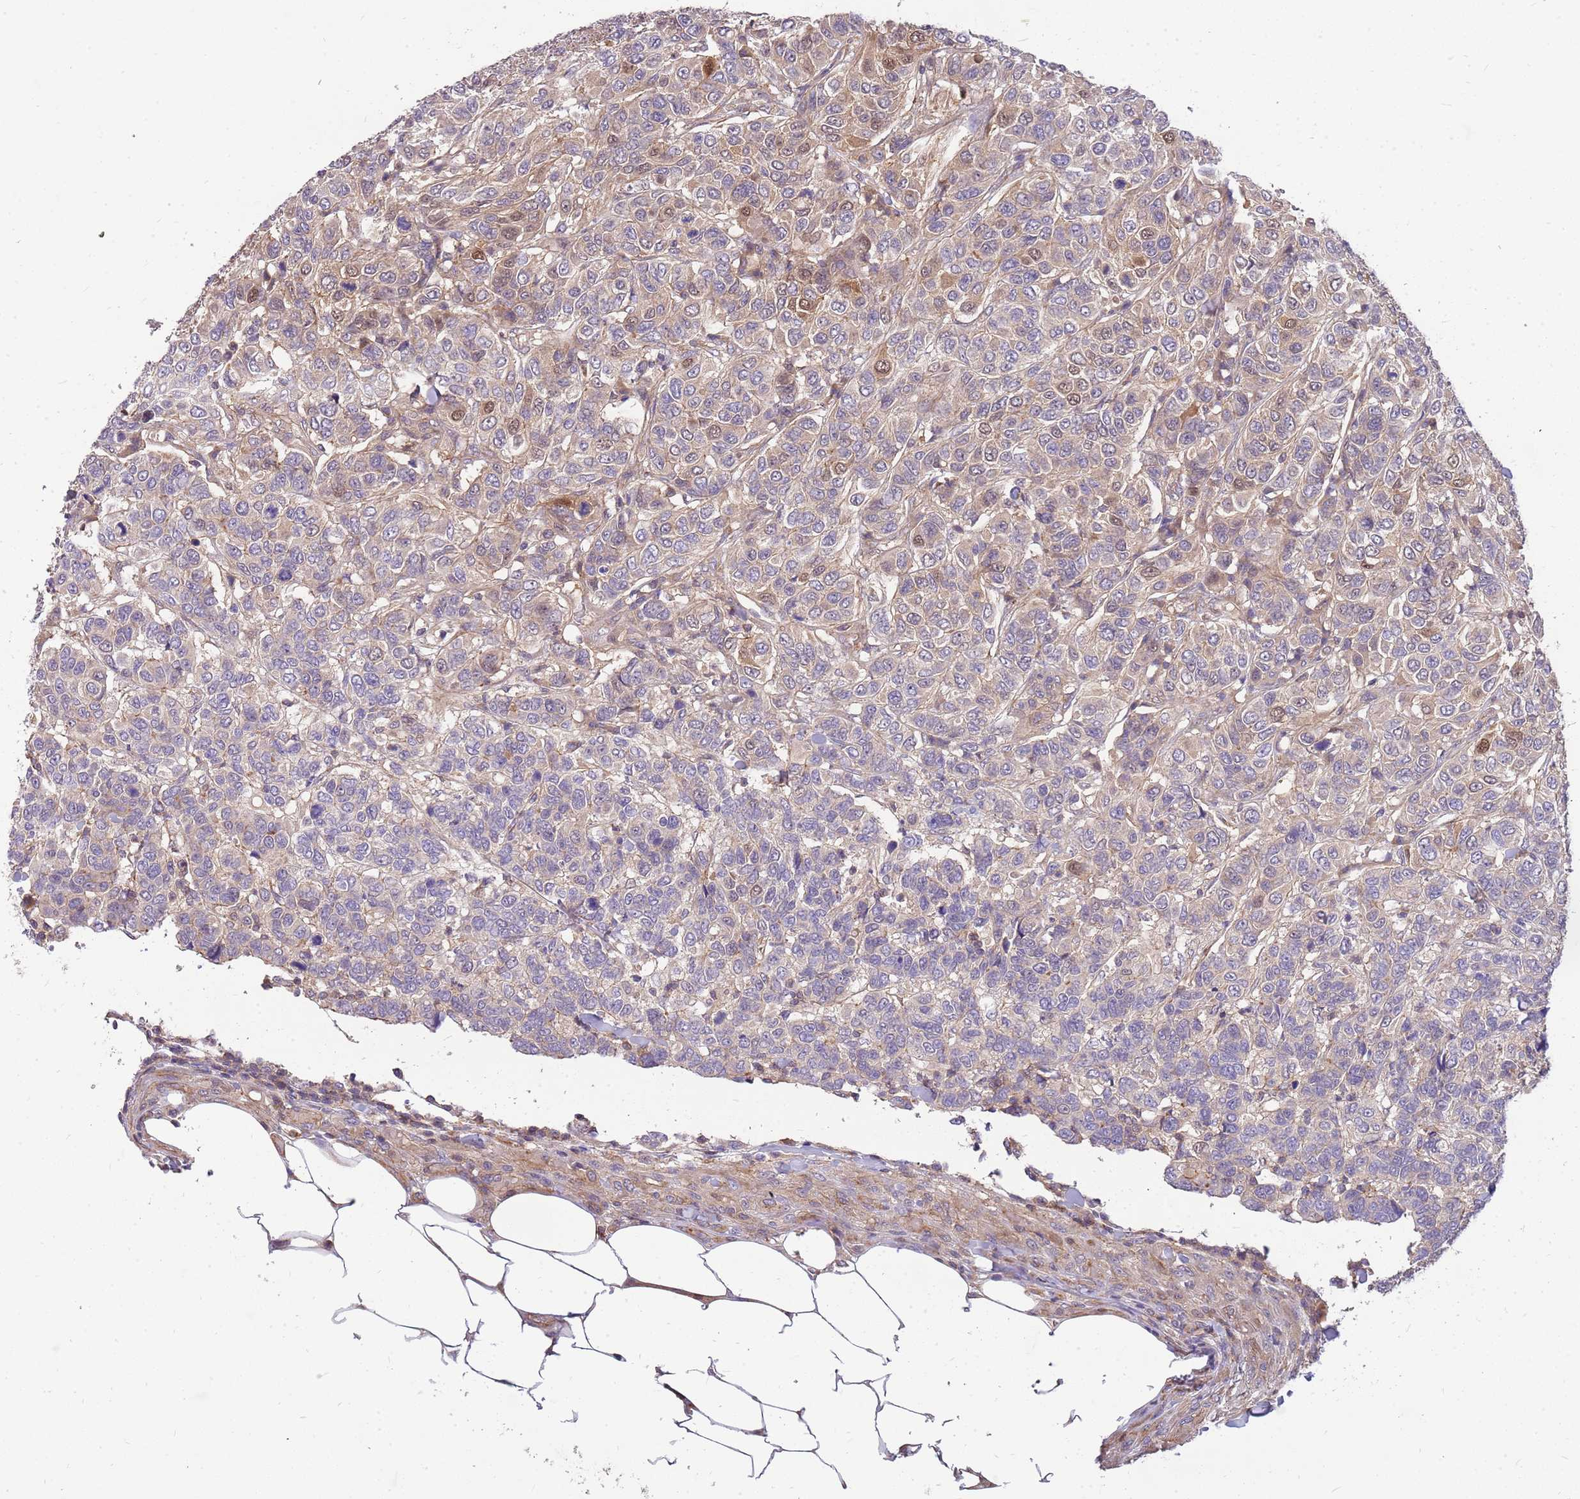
{"staining": {"intensity": "strong", "quantity": "<25%", "location": "cytoplasmic/membranous,nuclear"}, "tissue": "breast cancer", "cell_type": "Tumor cells", "image_type": "cancer", "snomed": [{"axis": "morphology", "description": "Duct carcinoma"}, {"axis": "topography", "description": "Breast"}], "caption": "An image of breast cancer (invasive ductal carcinoma) stained for a protein demonstrates strong cytoplasmic/membranous and nuclear brown staining in tumor cells.", "gene": "MVD", "patient": {"sex": "female", "age": 55}}